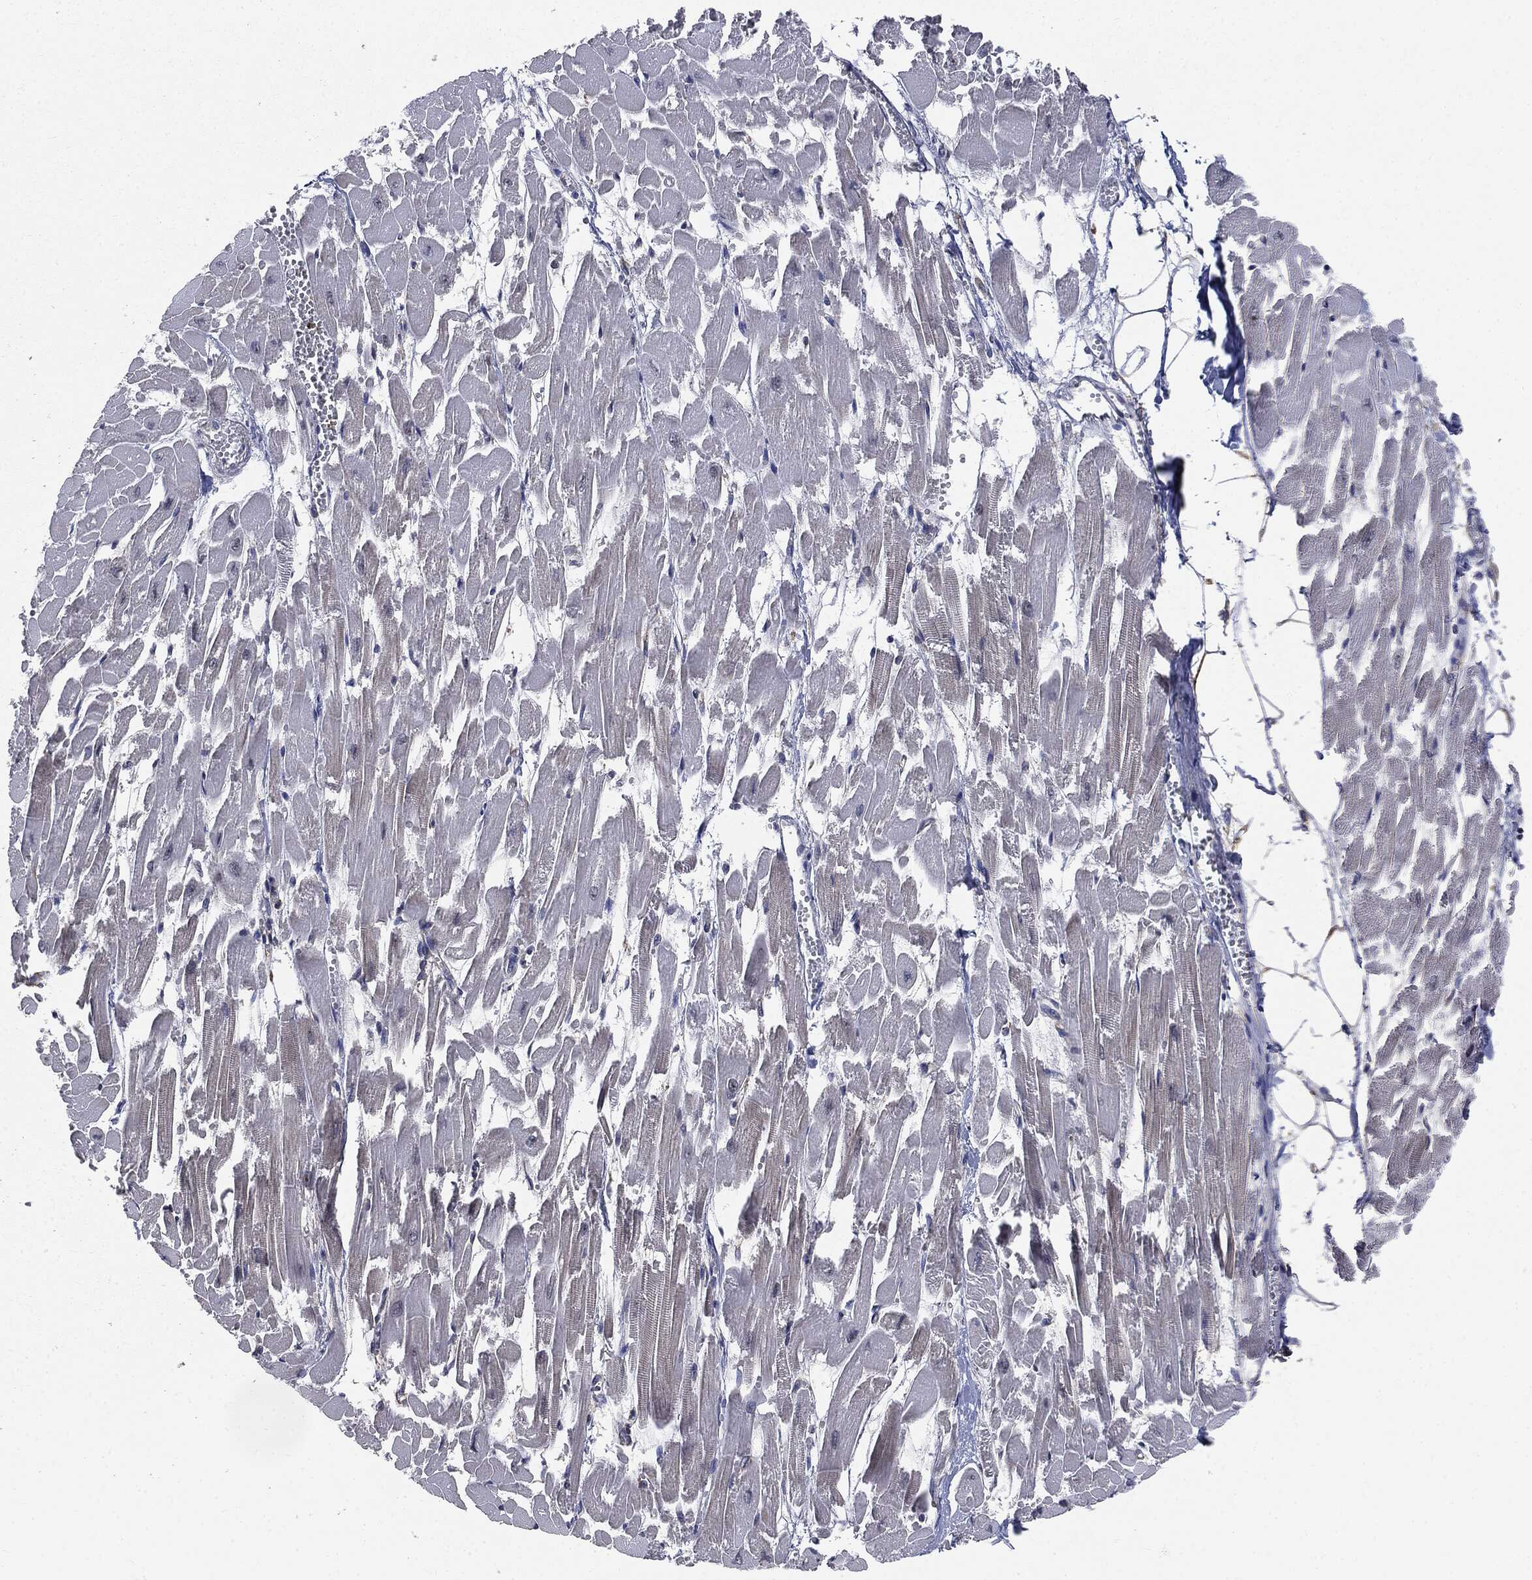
{"staining": {"intensity": "negative", "quantity": "none", "location": "none"}, "tissue": "heart muscle", "cell_type": "Cardiomyocytes", "image_type": "normal", "snomed": [{"axis": "morphology", "description": "Normal tissue, NOS"}, {"axis": "topography", "description": "Heart"}], "caption": "Image shows no protein expression in cardiomyocytes of unremarkable heart muscle.", "gene": "TRMT1L", "patient": {"sex": "female", "age": 52}}